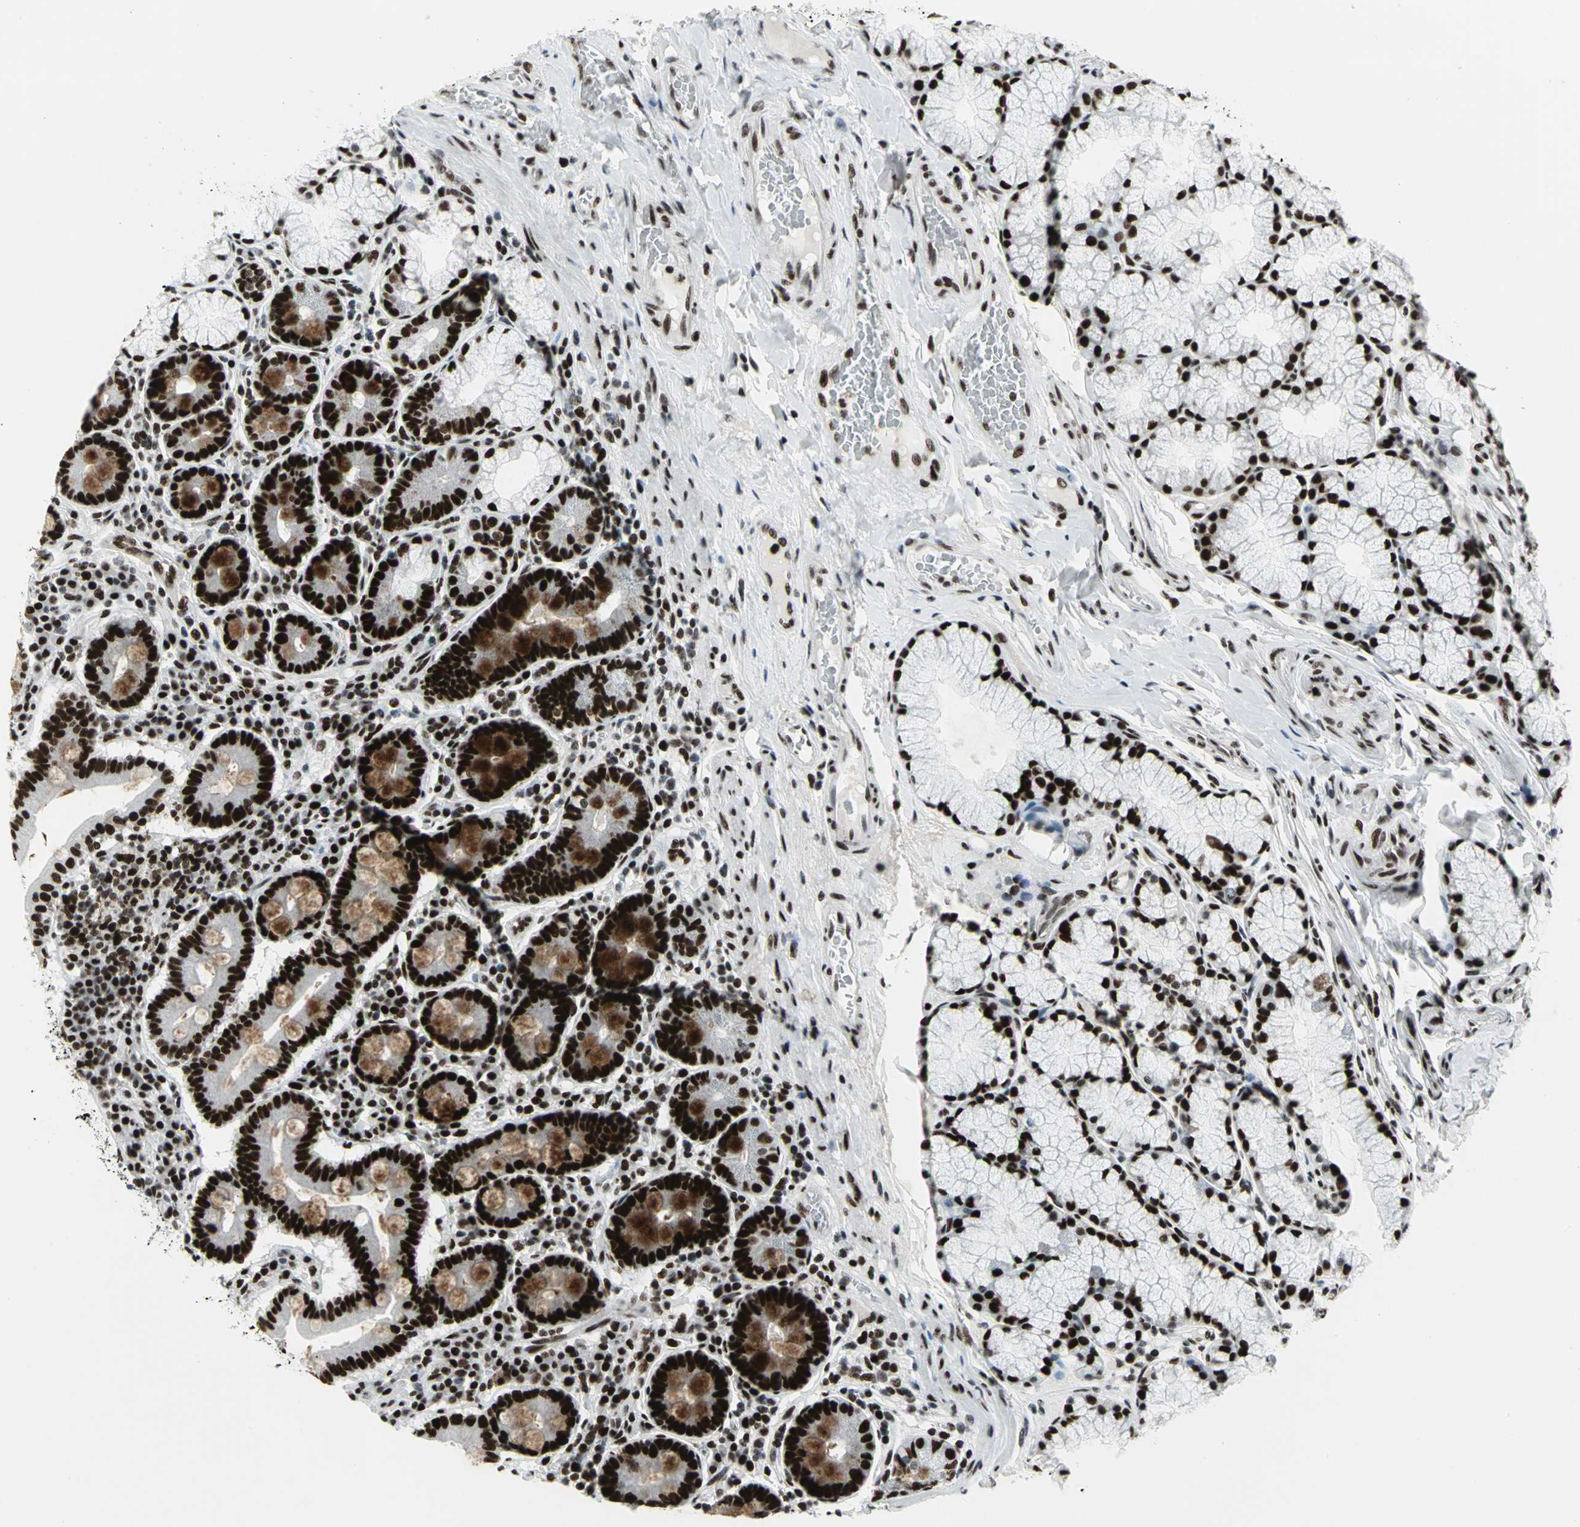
{"staining": {"intensity": "strong", "quantity": ">75%", "location": "cytoplasmic/membranous,nuclear"}, "tissue": "duodenum", "cell_type": "Glandular cells", "image_type": "normal", "snomed": [{"axis": "morphology", "description": "Normal tissue, NOS"}, {"axis": "topography", "description": "Duodenum"}], "caption": "Immunohistochemistry (IHC) histopathology image of benign duodenum: duodenum stained using immunohistochemistry (IHC) demonstrates high levels of strong protein expression localized specifically in the cytoplasmic/membranous,nuclear of glandular cells, appearing as a cytoplasmic/membranous,nuclear brown color.", "gene": "SMARCA4", "patient": {"sex": "male", "age": 50}}